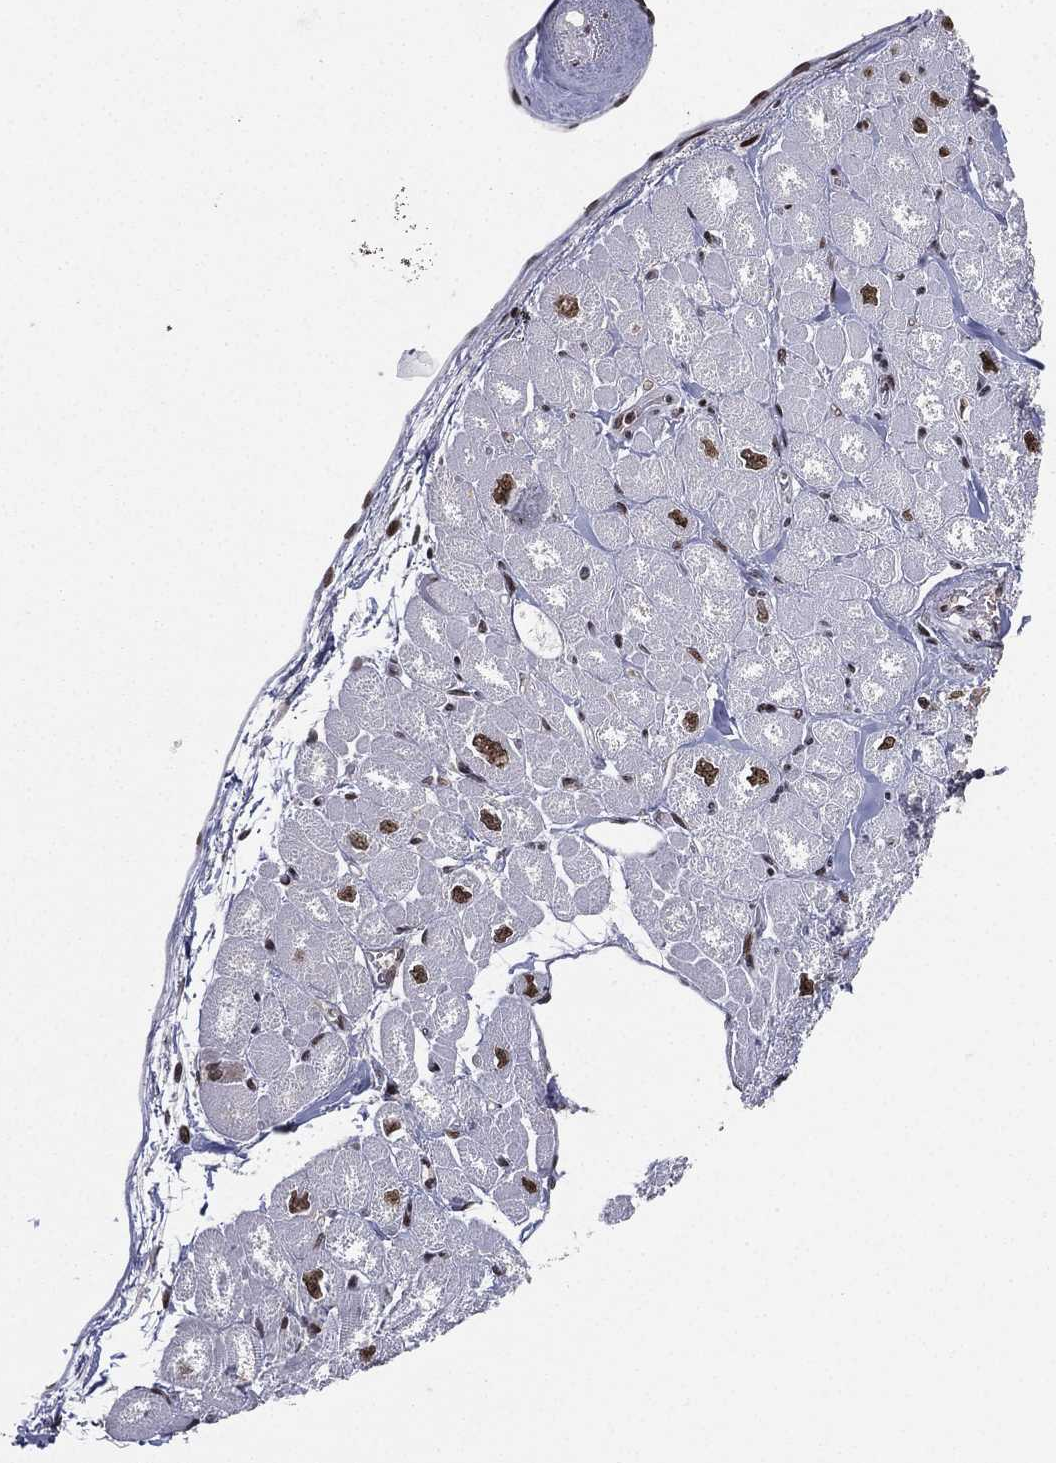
{"staining": {"intensity": "strong", "quantity": "<25%", "location": "nuclear"}, "tissue": "heart muscle", "cell_type": "Cardiomyocytes", "image_type": "normal", "snomed": [{"axis": "morphology", "description": "Normal tissue, NOS"}, {"axis": "topography", "description": "Heart"}], "caption": "Immunohistochemistry (IHC) micrograph of normal human heart muscle stained for a protein (brown), which reveals medium levels of strong nuclear positivity in approximately <25% of cardiomyocytes.", "gene": "RTF1", "patient": {"sex": "male", "age": 55}}